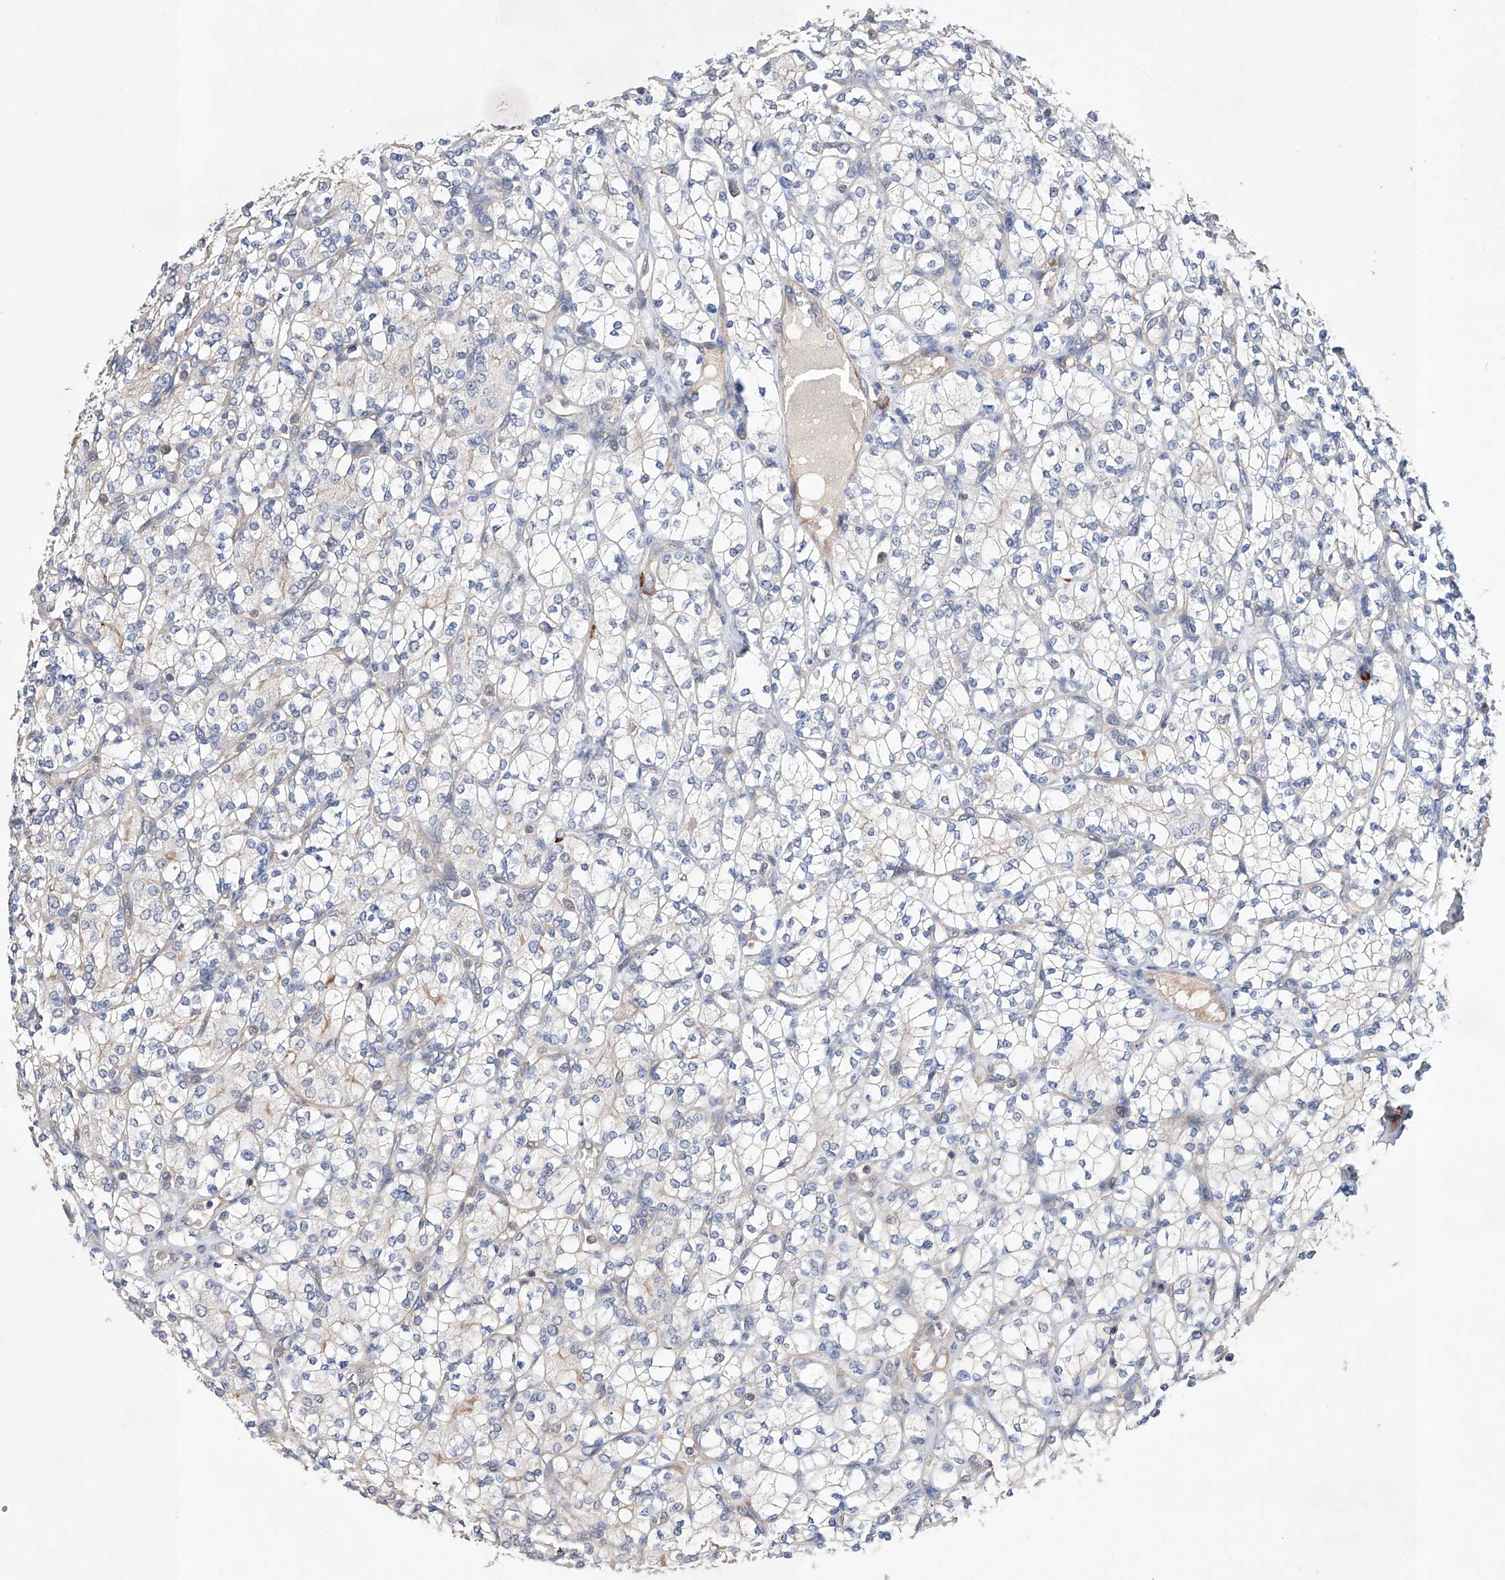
{"staining": {"intensity": "negative", "quantity": "none", "location": "none"}, "tissue": "renal cancer", "cell_type": "Tumor cells", "image_type": "cancer", "snomed": [{"axis": "morphology", "description": "Adenocarcinoma, NOS"}, {"axis": "topography", "description": "Kidney"}], "caption": "This micrograph is of renal adenocarcinoma stained with immunohistochemistry (IHC) to label a protein in brown with the nuclei are counter-stained blue. There is no positivity in tumor cells.", "gene": "AFG1L", "patient": {"sex": "male", "age": 77}}